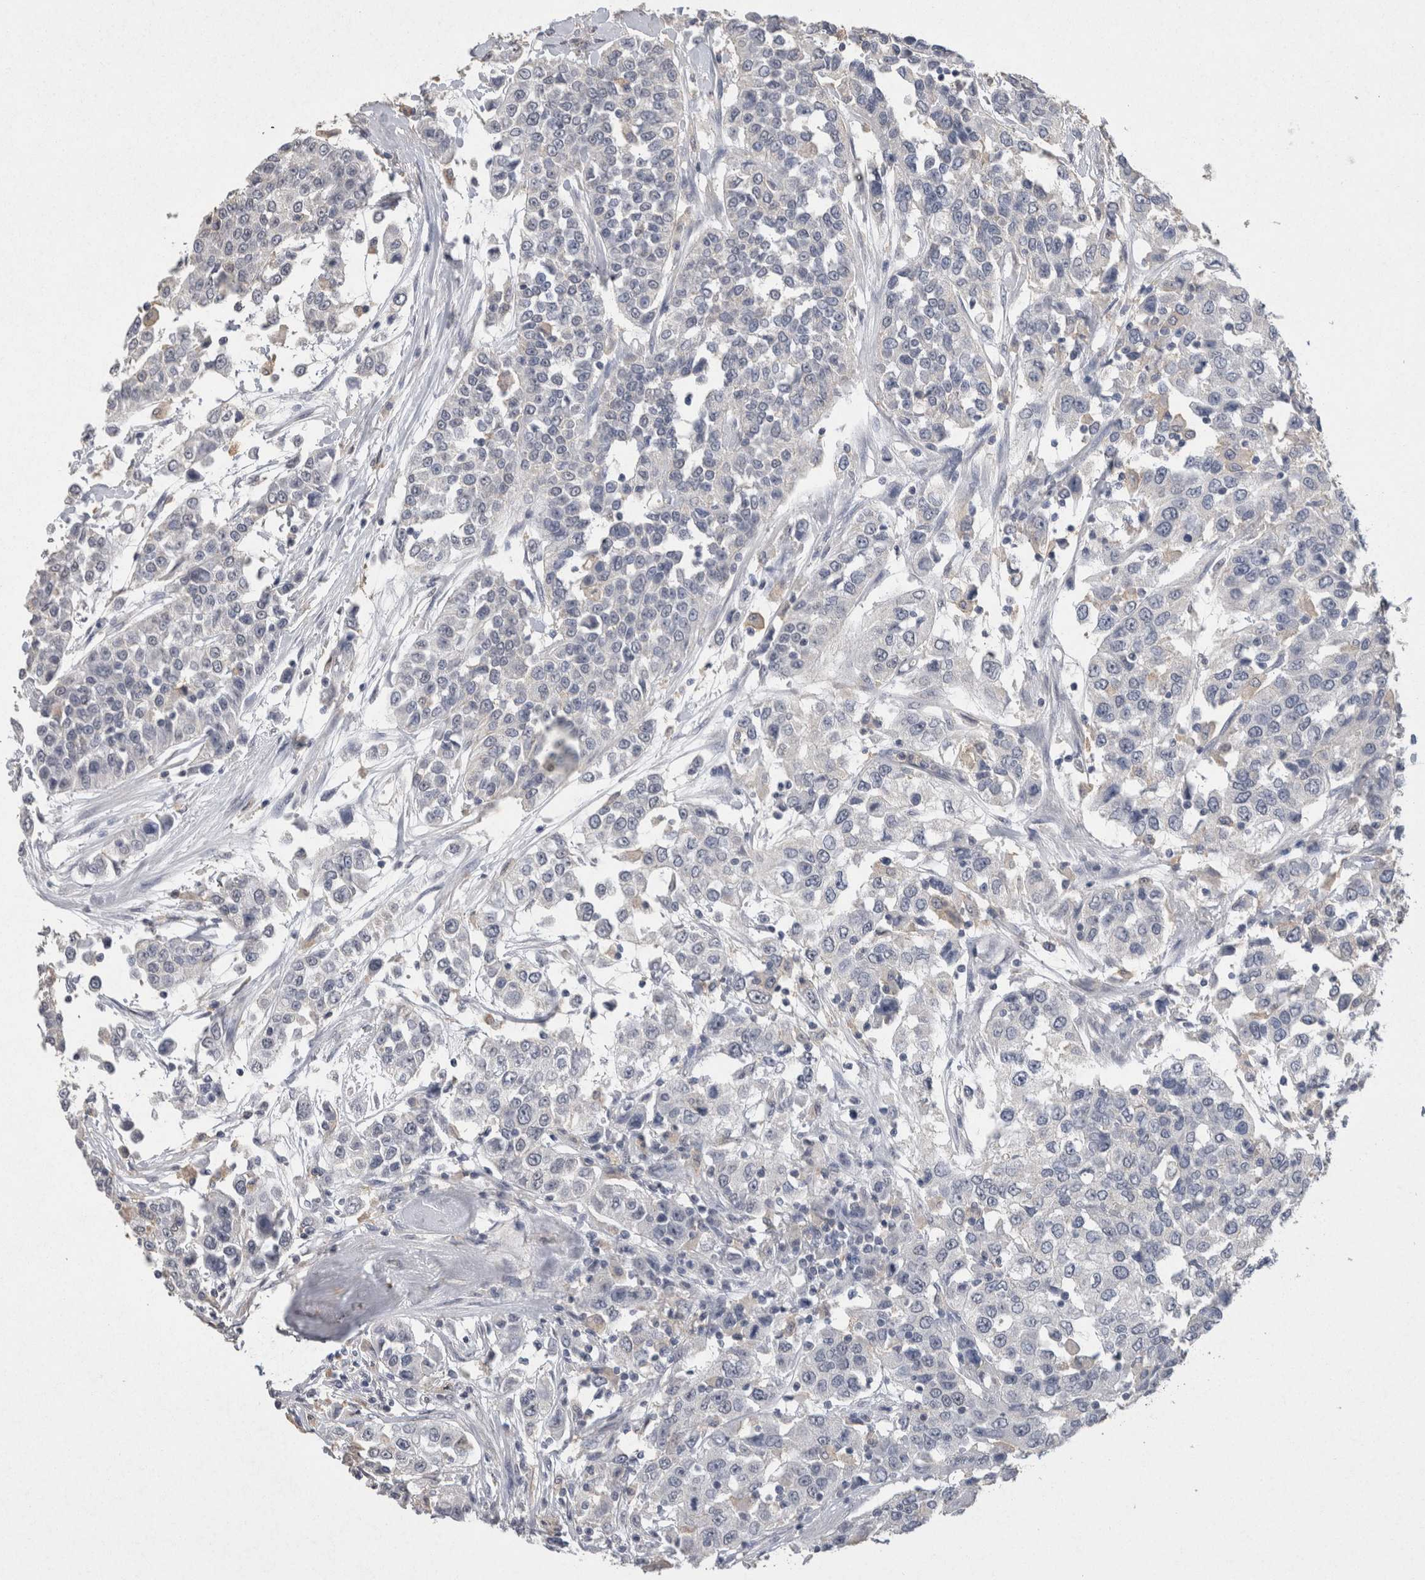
{"staining": {"intensity": "negative", "quantity": "none", "location": "none"}, "tissue": "urothelial cancer", "cell_type": "Tumor cells", "image_type": "cancer", "snomed": [{"axis": "morphology", "description": "Urothelial carcinoma, High grade"}, {"axis": "topography", "description": "Urinary bladder"}], "caption": "The histopathology image shows no staining of tumor cells in urothelial carcinoma (high-grade). The staining is performed using DAB (3,3'-diaminobenzidine) brown chromogen with nuclei counter-stained in using hematoxylin.", "gene": "CNTFR", "patient": {"sex": "female", "age": 80}}